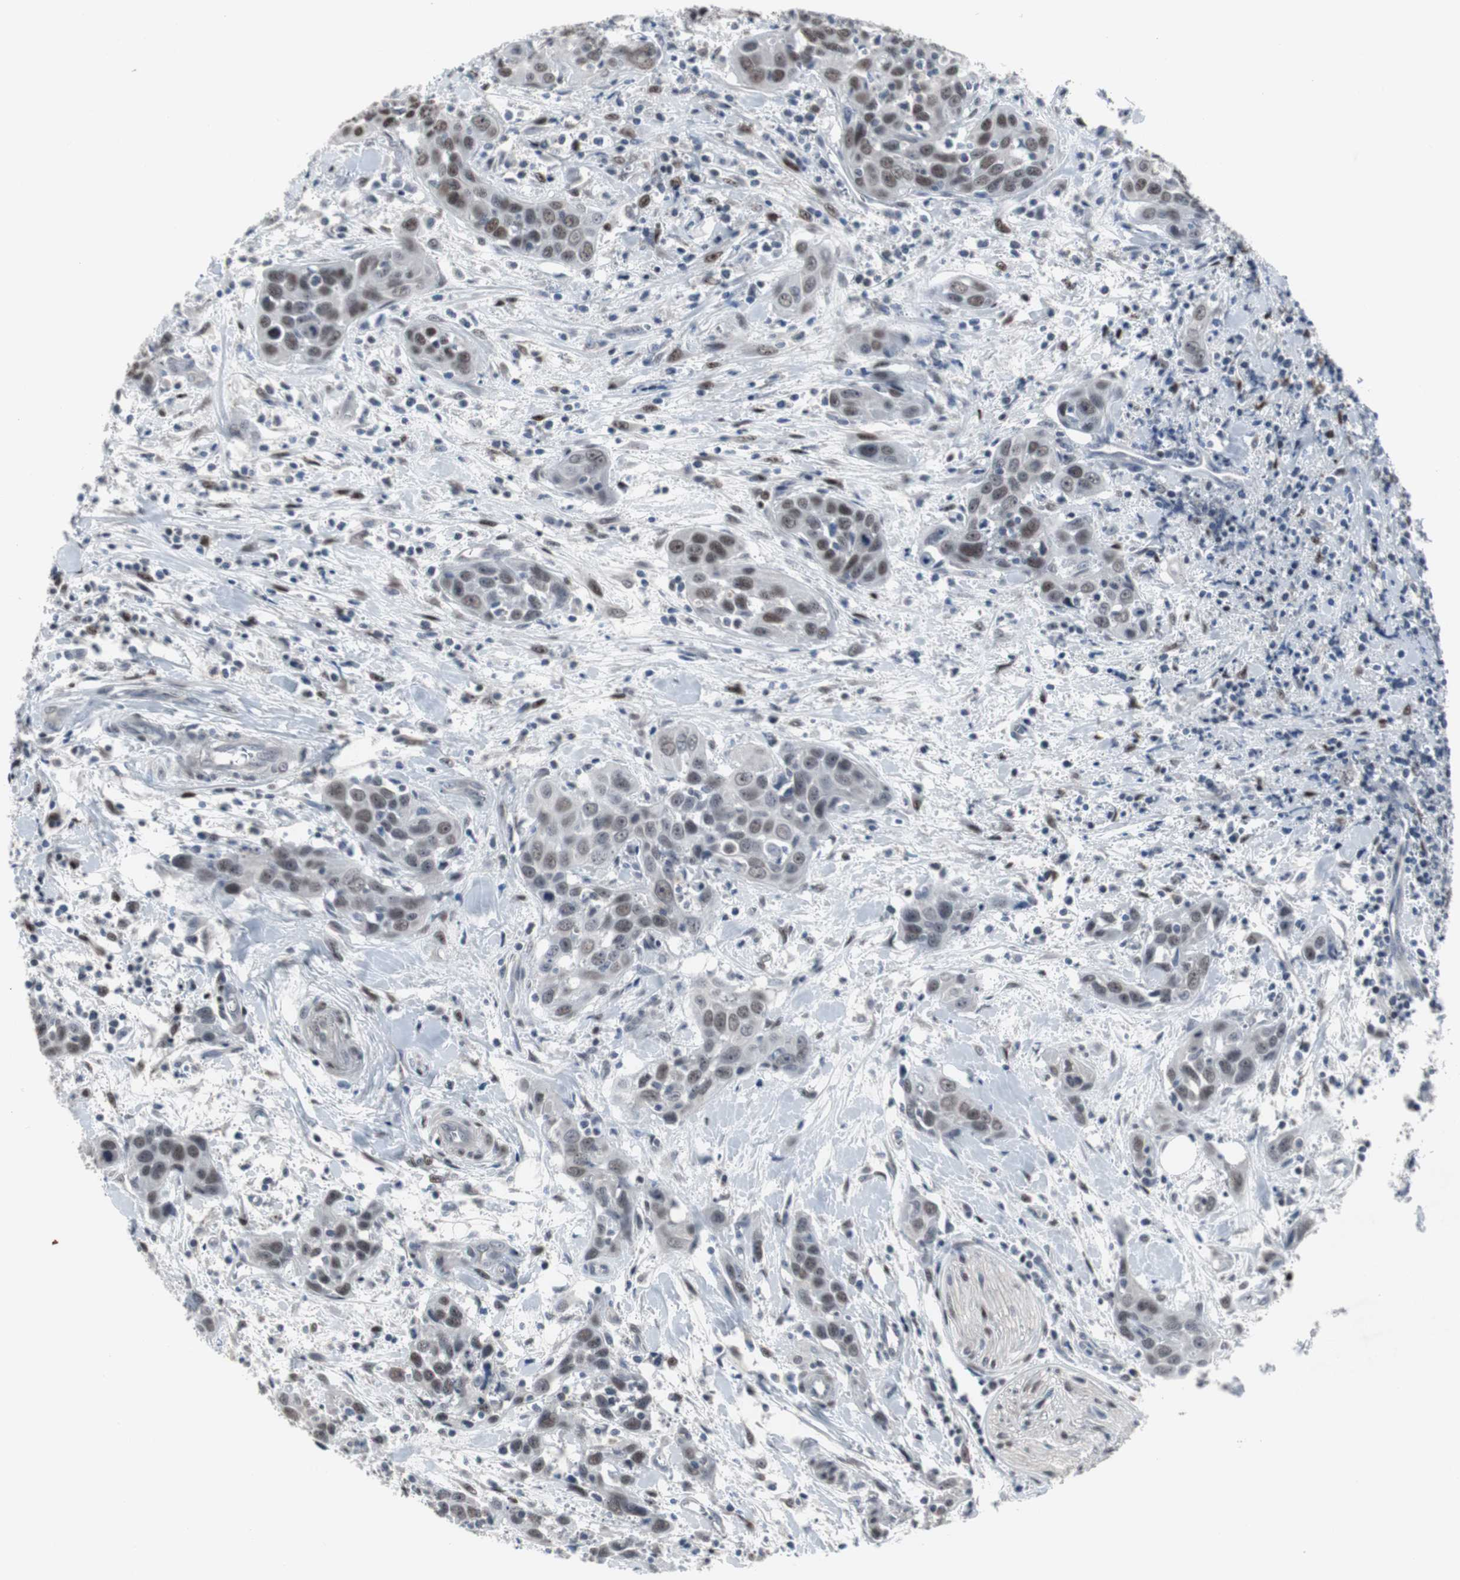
{"staining": {"intensity": "moderate", "quantity": ">75%", "location": "nuclear"}, "tissue": "head and neck cancer", "cell_type": "Tumor cells", "image_type": "cancer", "snomed": [{"axis": "morphology", "description": "Squamous cell carcinoma, NOS"}, {"axis": "topography", "description": "Oral tissue"}, {"axis": "topography", "description": "Head-Neck"}], "caption": "Immunohistochemistry (IHC) staining of head and neck cancer (squamous cell carcinoma), which exhibits medium levels of moderate nuclear expression in approximately >75% of tumor cells indicating moderate nuclear protein staining. The staining was performed using DAB (brown) for protein detection and nuclei were counterstained in hematoxylin (blue).", "gene": "FOXP4", "patient": {"sex": "female", "age": 50}}